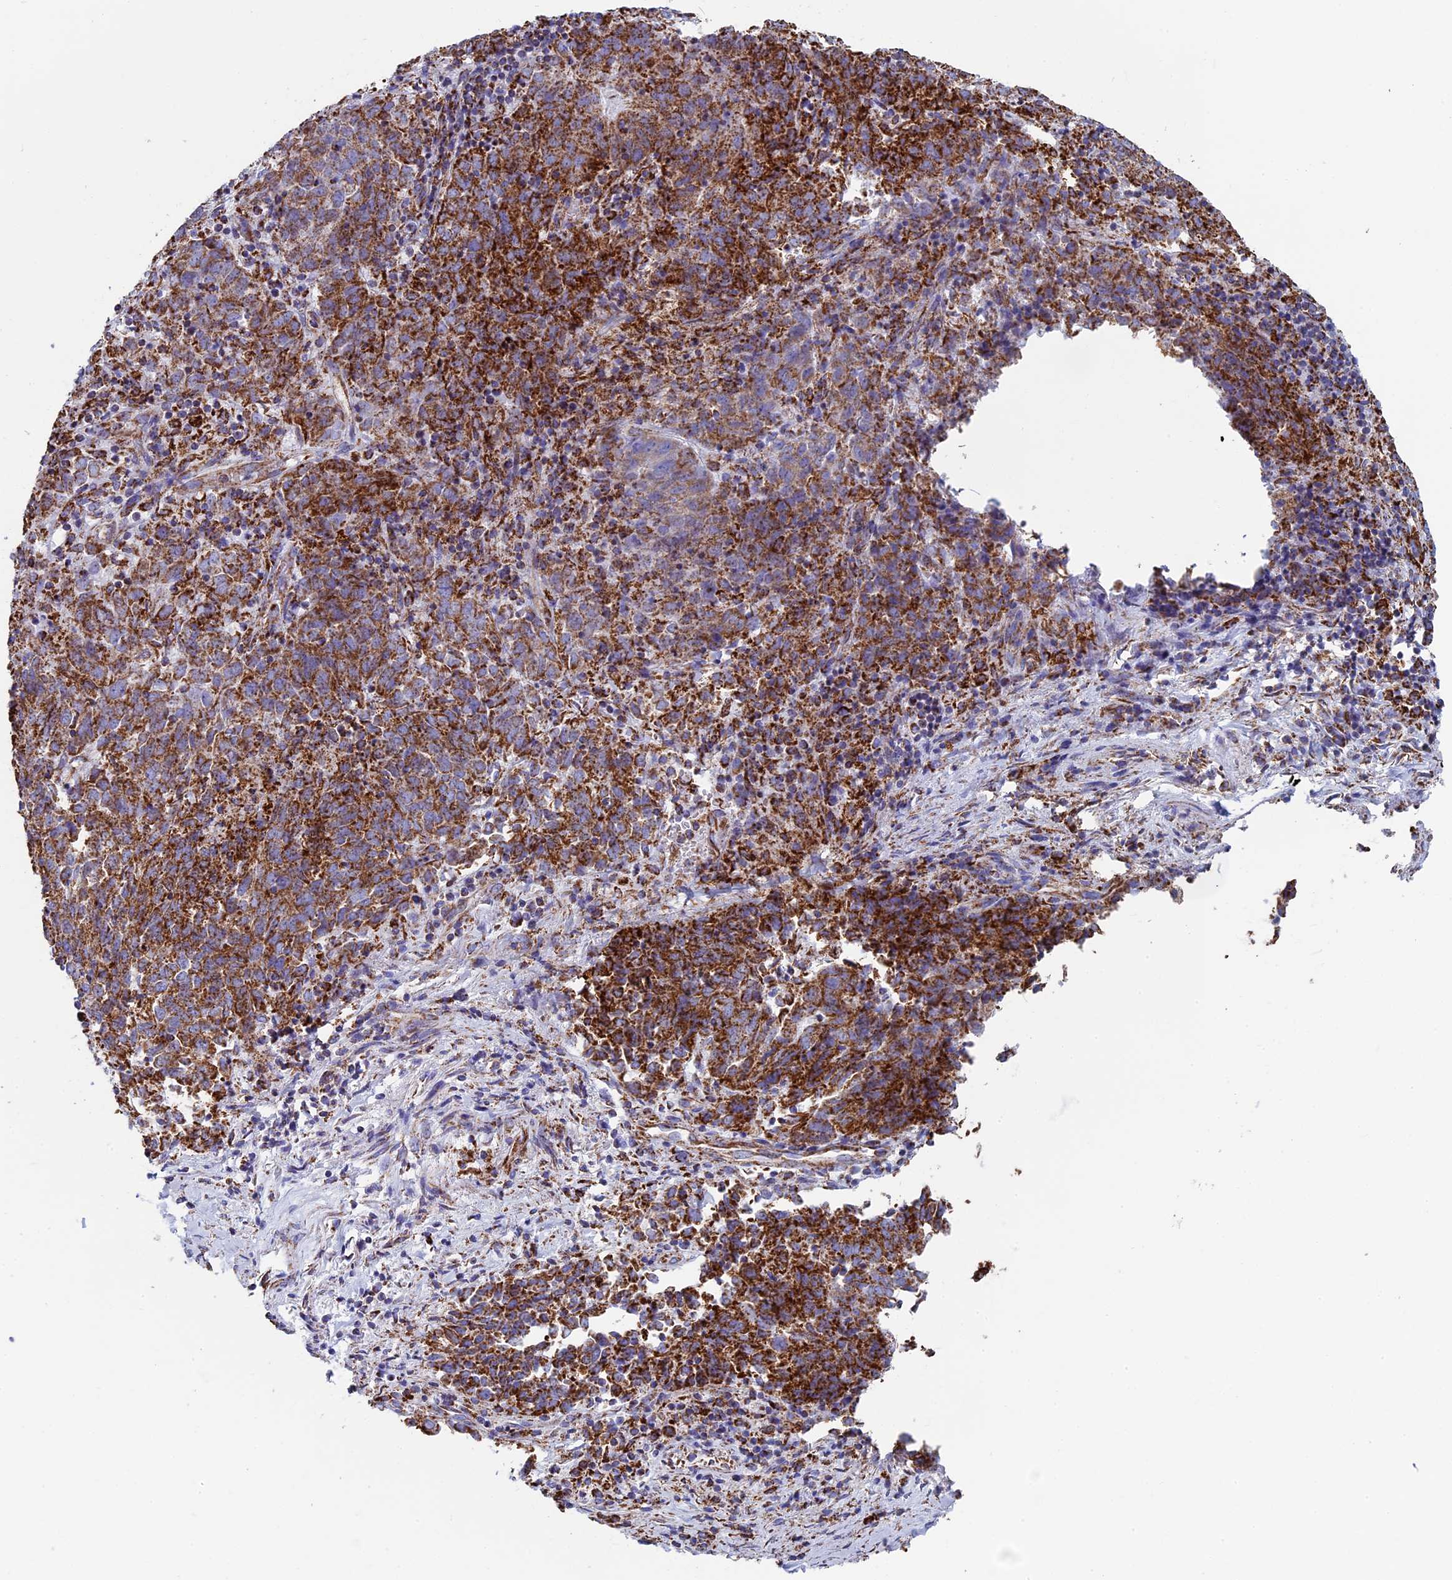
{"staining": {"intensity": "strong", "quantity": ">75%", "location": "cytoplasmic/membranous"}, "tissue": "endometrial cancer", "cell_type": "Tumor cells", "image_type": "cancer", "snomed": [{"axis": "morphology", "description": "Adenocarcinoma, NOS"}, {"axis": "topography", "description": "Endometrium"}], "caption": "Endometrial cancer stained with a protein marker reveals strong staining in tumor cells.", "gene": "UQCRFS1", "patient": {"sex": "female", "age": 80}}